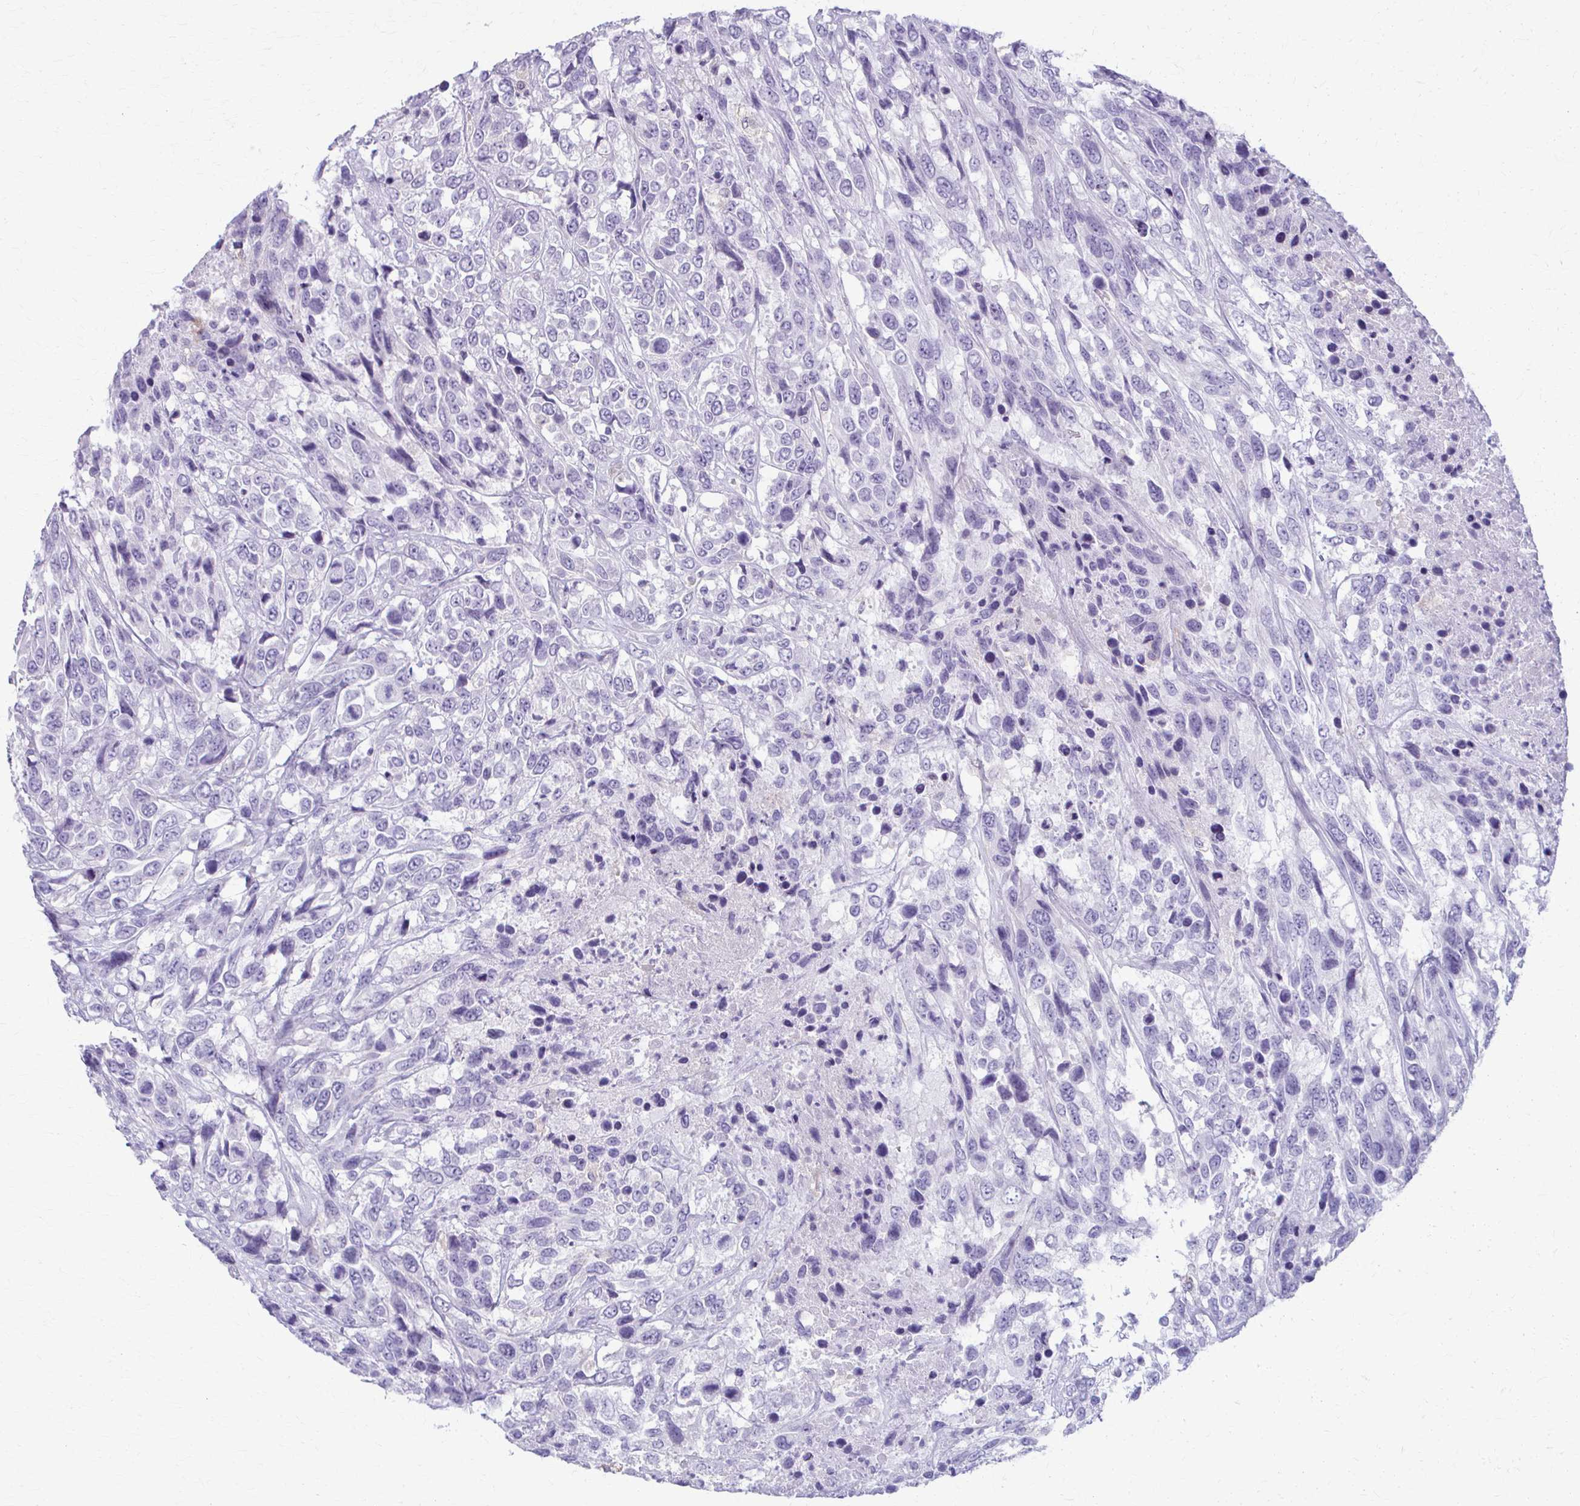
{"staining": {"intensity": "negative", "quantity": "none", "location": "none"}, "tissue": "urothelial cancer", "cell_type": "Tumor cells", "image_type": "cancer", "snomed": [{"axis": "morphology", "description": "Urothelial carcinoma, High grade"}, {"axis": "topography", "description": "Urinary bladder"}], "caption": "High power microscopy micrograph of an IHC histopathology image of urothelial carcinoma (high-grade), revealing no significant expression in tumor cells.", "gene": "LDLRAP1", "patient": {"sex": "female", "age": 70}}